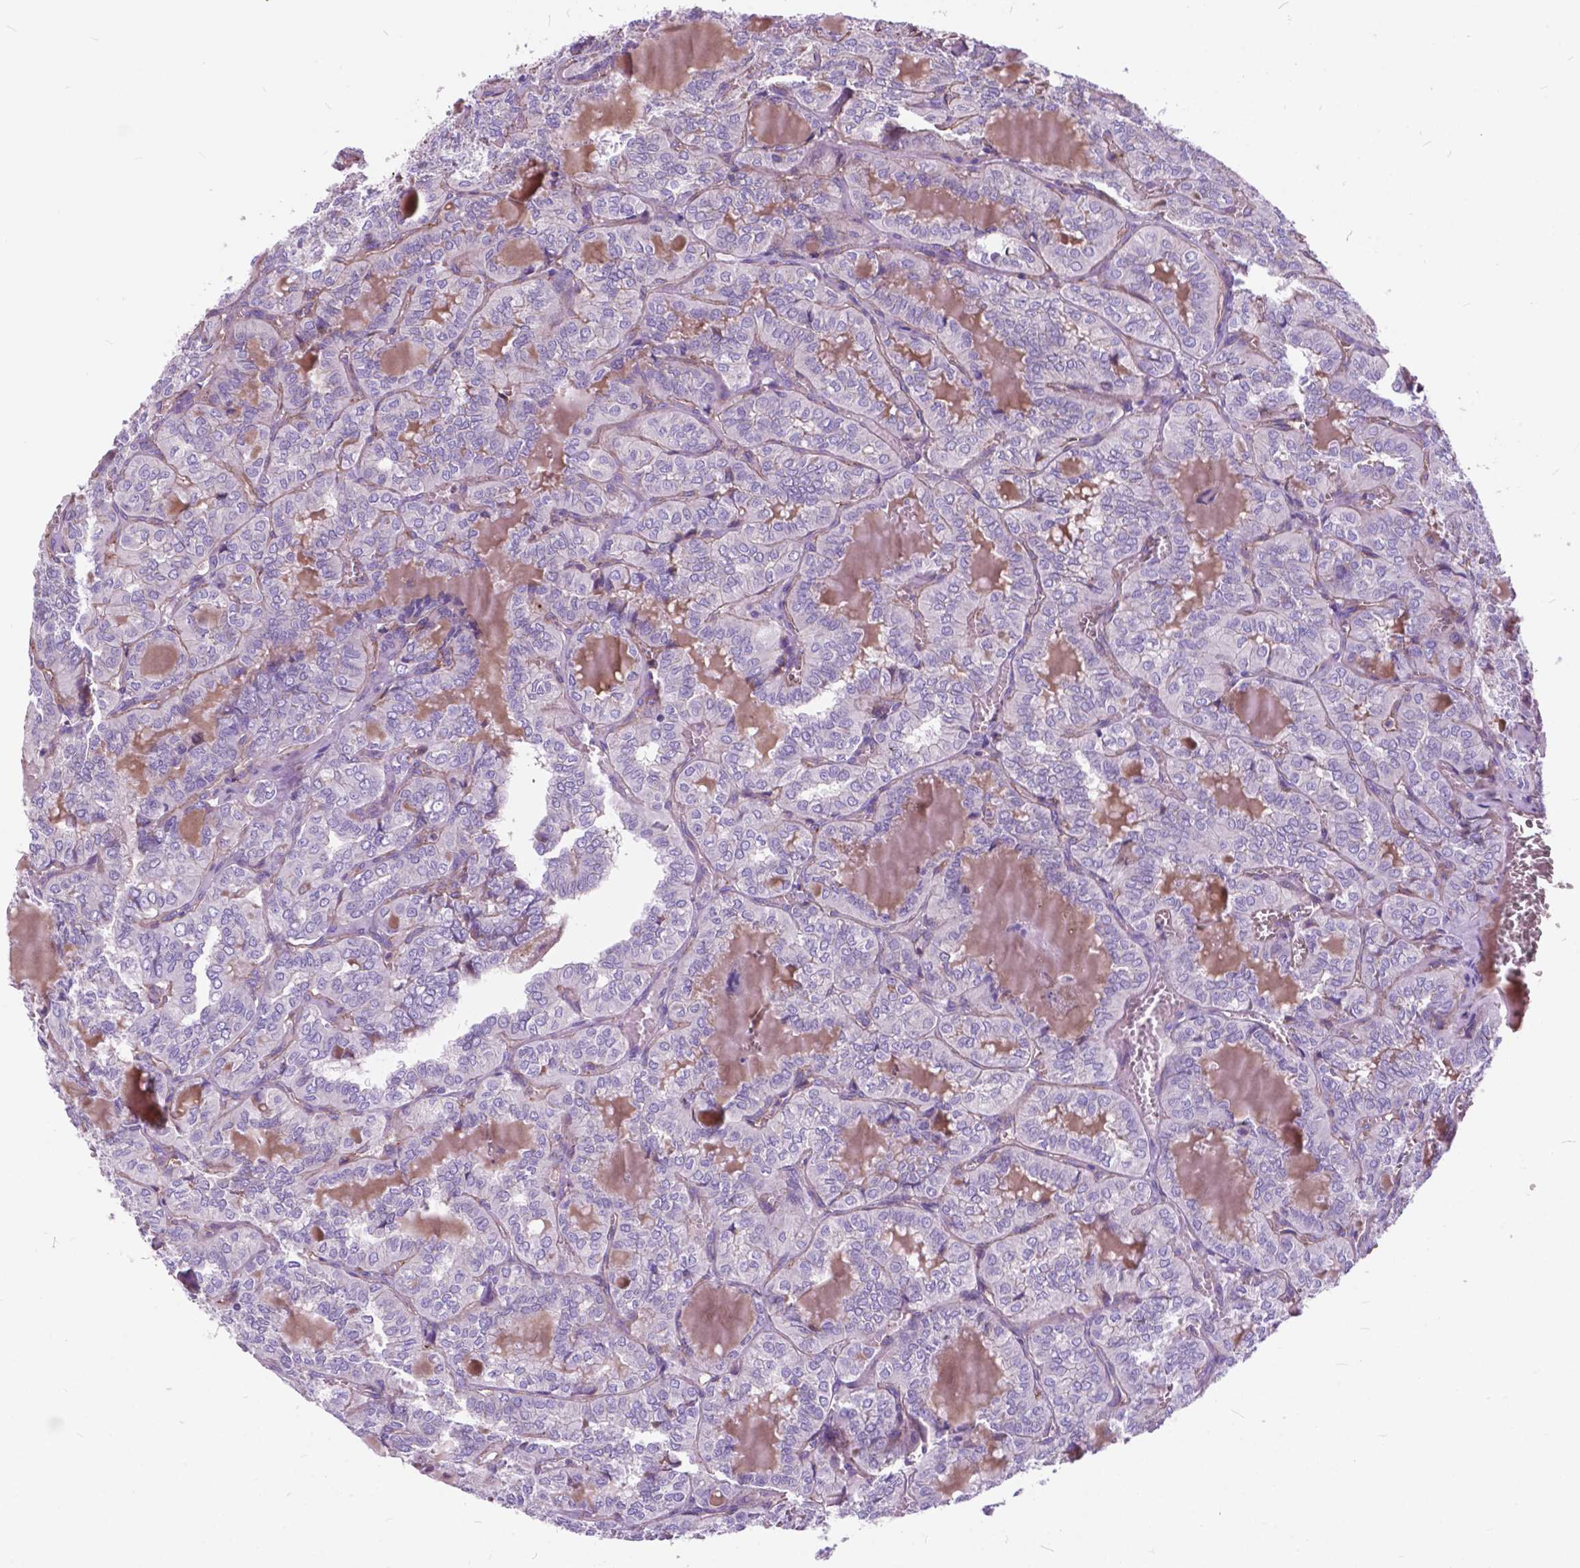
{"staining": {"intensity": "negative", "quantity": "none", "location": "none"}, "tissue": "thyroid cancer", "cell_type": "Tumor cells", "image_type": "cancer", "snomed": [{"axis": "morphology", "description": "Papillary adenocarcinoma, NOS"}, {"axis": "topography", "description": "Thyroid gland"}], "caption": "This micrograph is of thyroid papillary adenocarcinoma stained with immunohistochemistry (IHC) to label a protein in brown with the nuclei are counter-stained blue. There is no positivity in tumor cells.", "gene": "FLT4", "patient": {"sex": "female", "age": 41}}